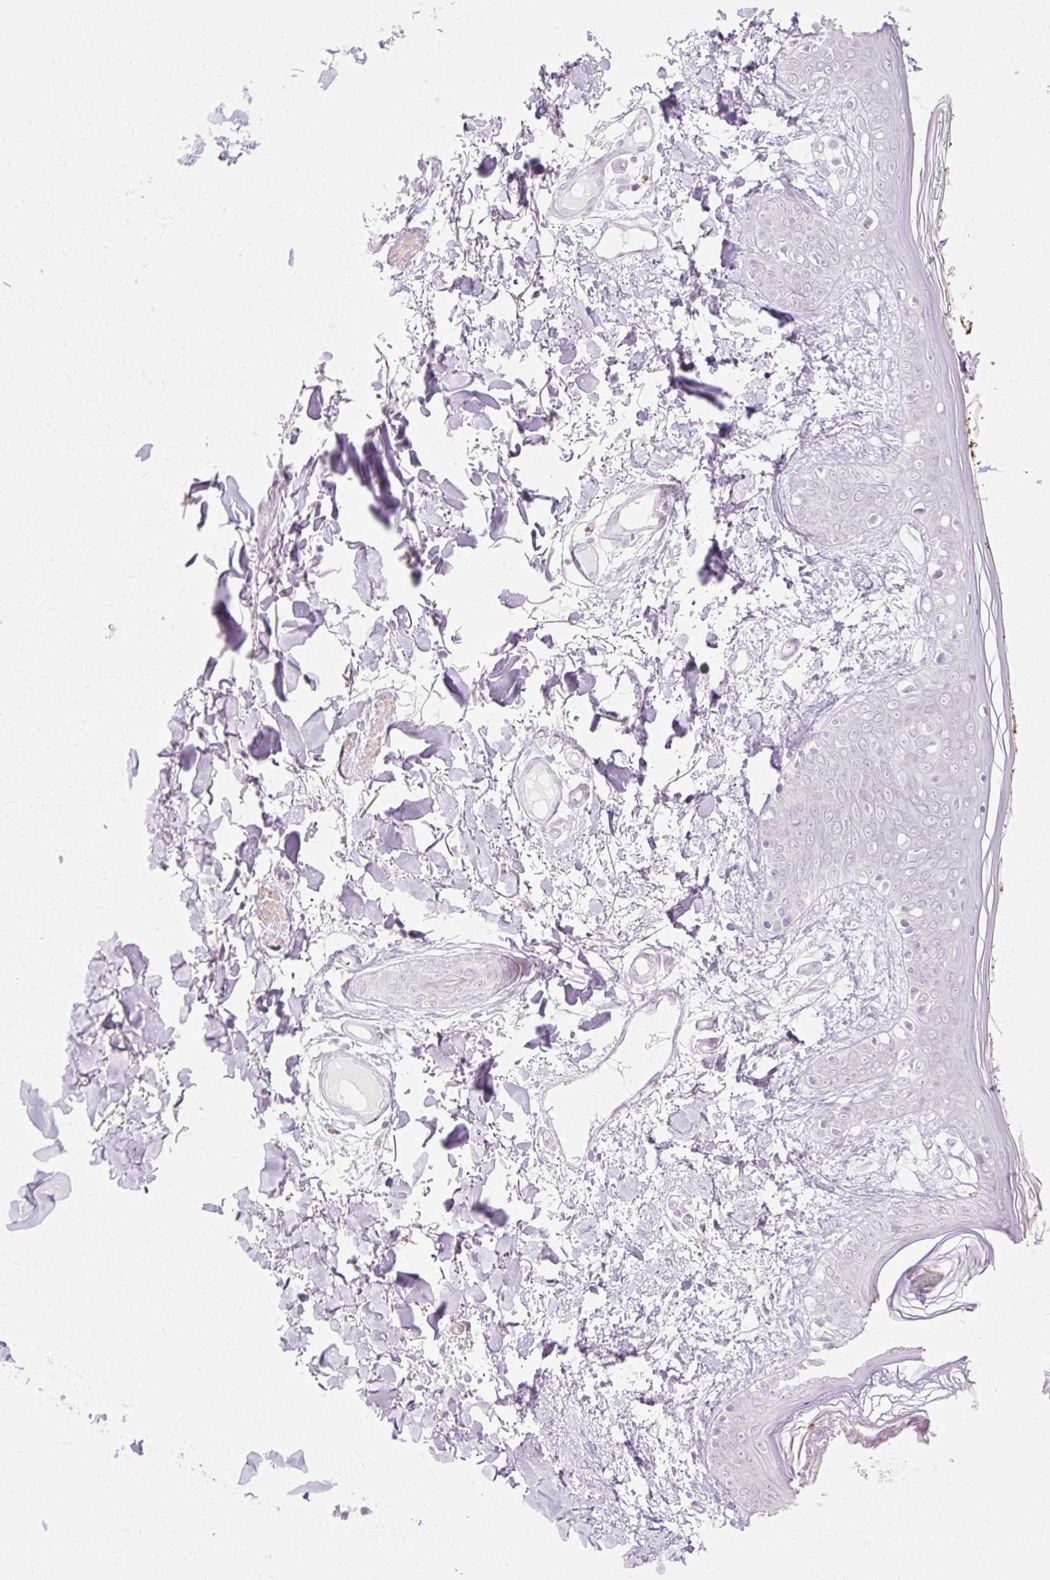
{"staining": {"intensity": "negative", "quantity": "none", "location": "none"}, "tissue": "skin", "cell_type": "Fibroblasts", "image_type": "normal", "snomed": [{"axis": "morphology", "description": "Normal tissue, NOS"}, {"axis": "topography", "description": "Skin"}], "caption": "This is an IHC photomicrograph of benign human skin. There is no expression in fibroblasts.", "gene": "C3orf49", "patient": {"sex": "female", "age": 34}}